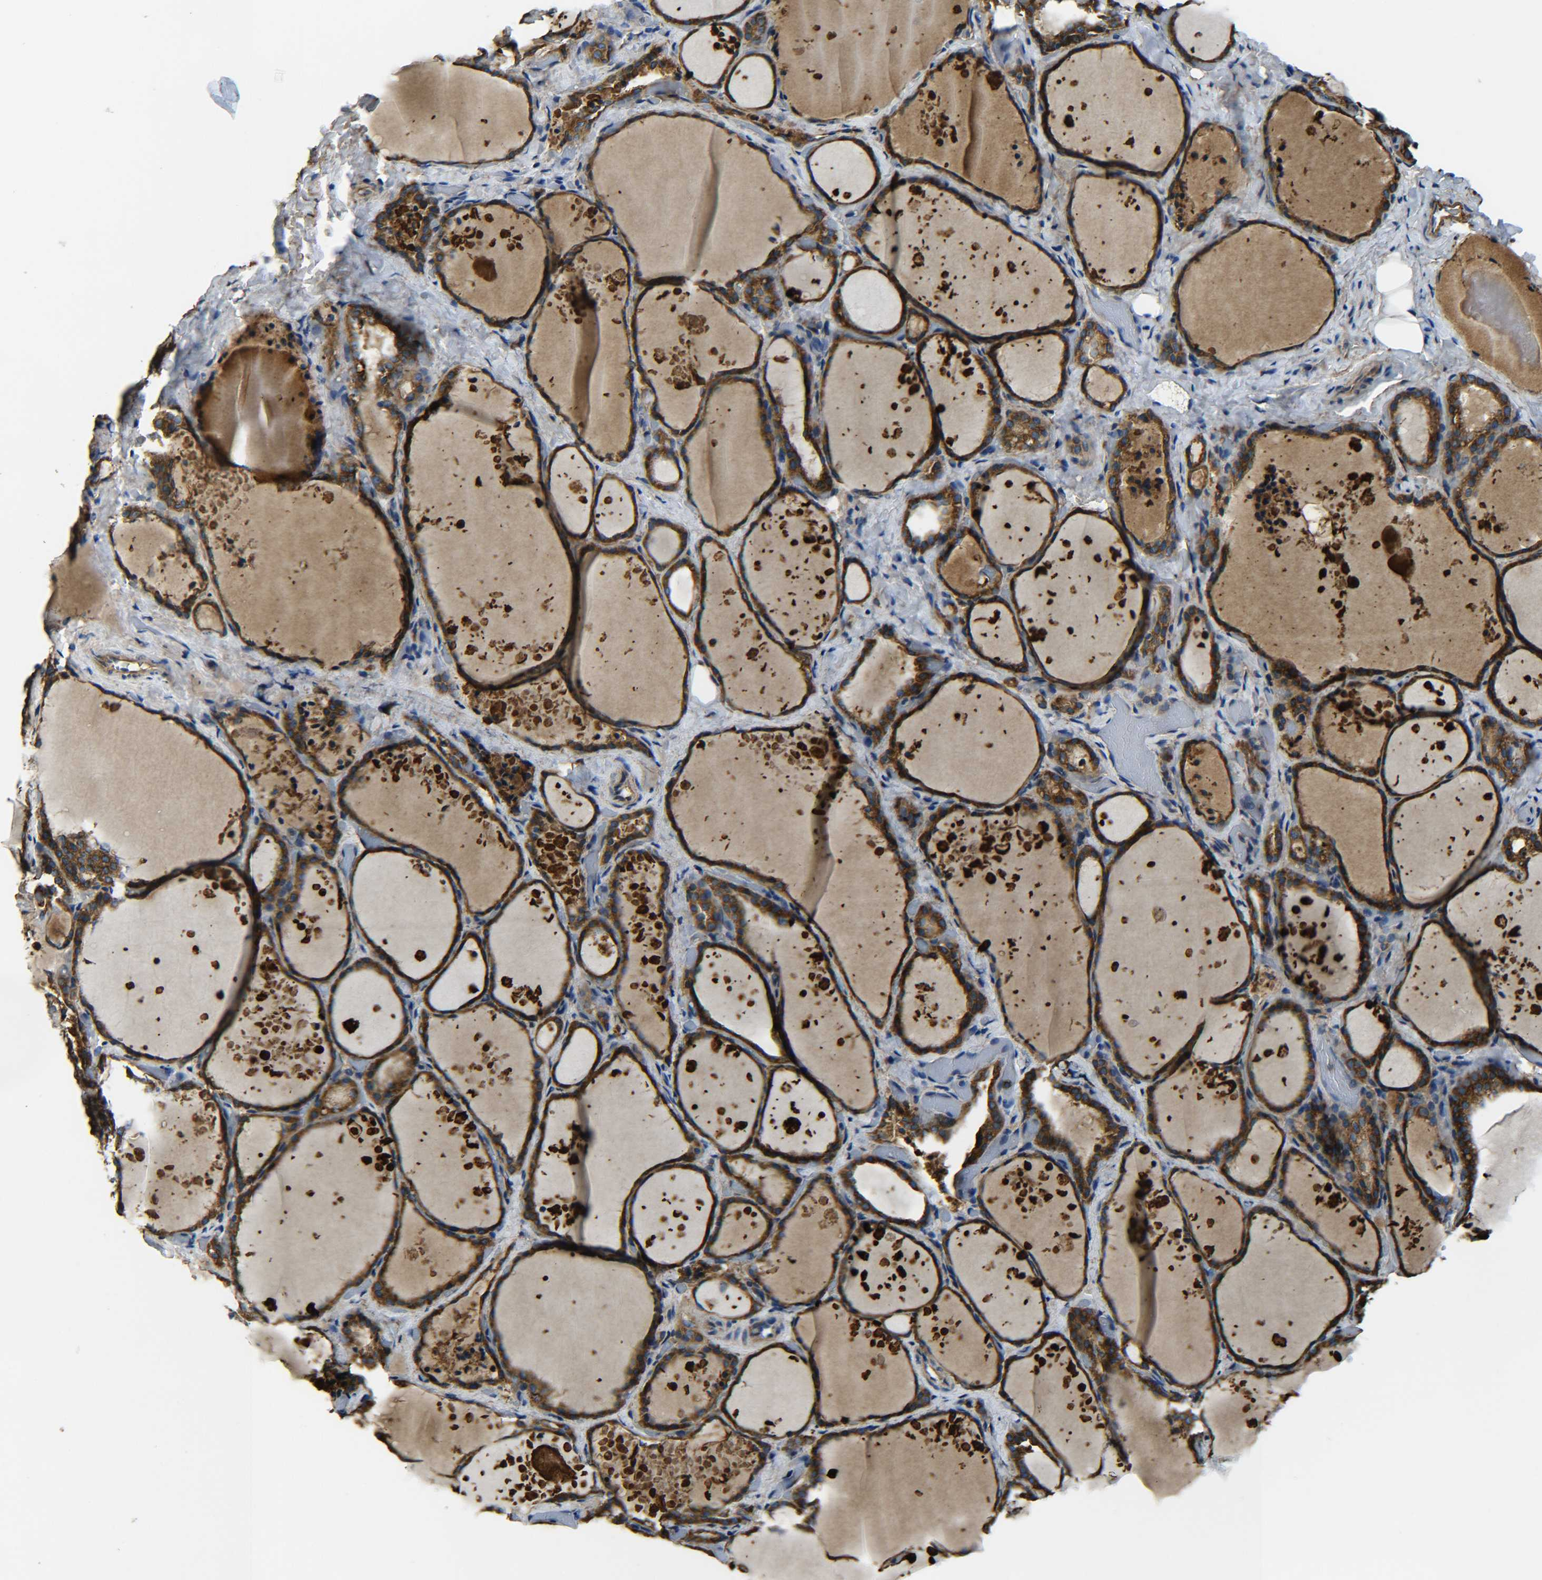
{"staining": {"intensity": "strong", "quantity": ">75%", "location": "cytoplasmic/membranous"}, "tissue": "thyroid gland", "cell_type": "Glandular cells", "image_type": "normal", "snomed": [{"axis": "morphology", "description": "Normal tissue, NOS"}, {"axis": "topography", "description": "Thyroid gland"}], "caption": "This is a histology image of immunohistochemistry staining of unremarkable thyroid gland, which shows strong expression in the cytoplasmic/membranous of glandular cells.", "gene": "PREB", "patient": {"sex": "female", "age": 44}}